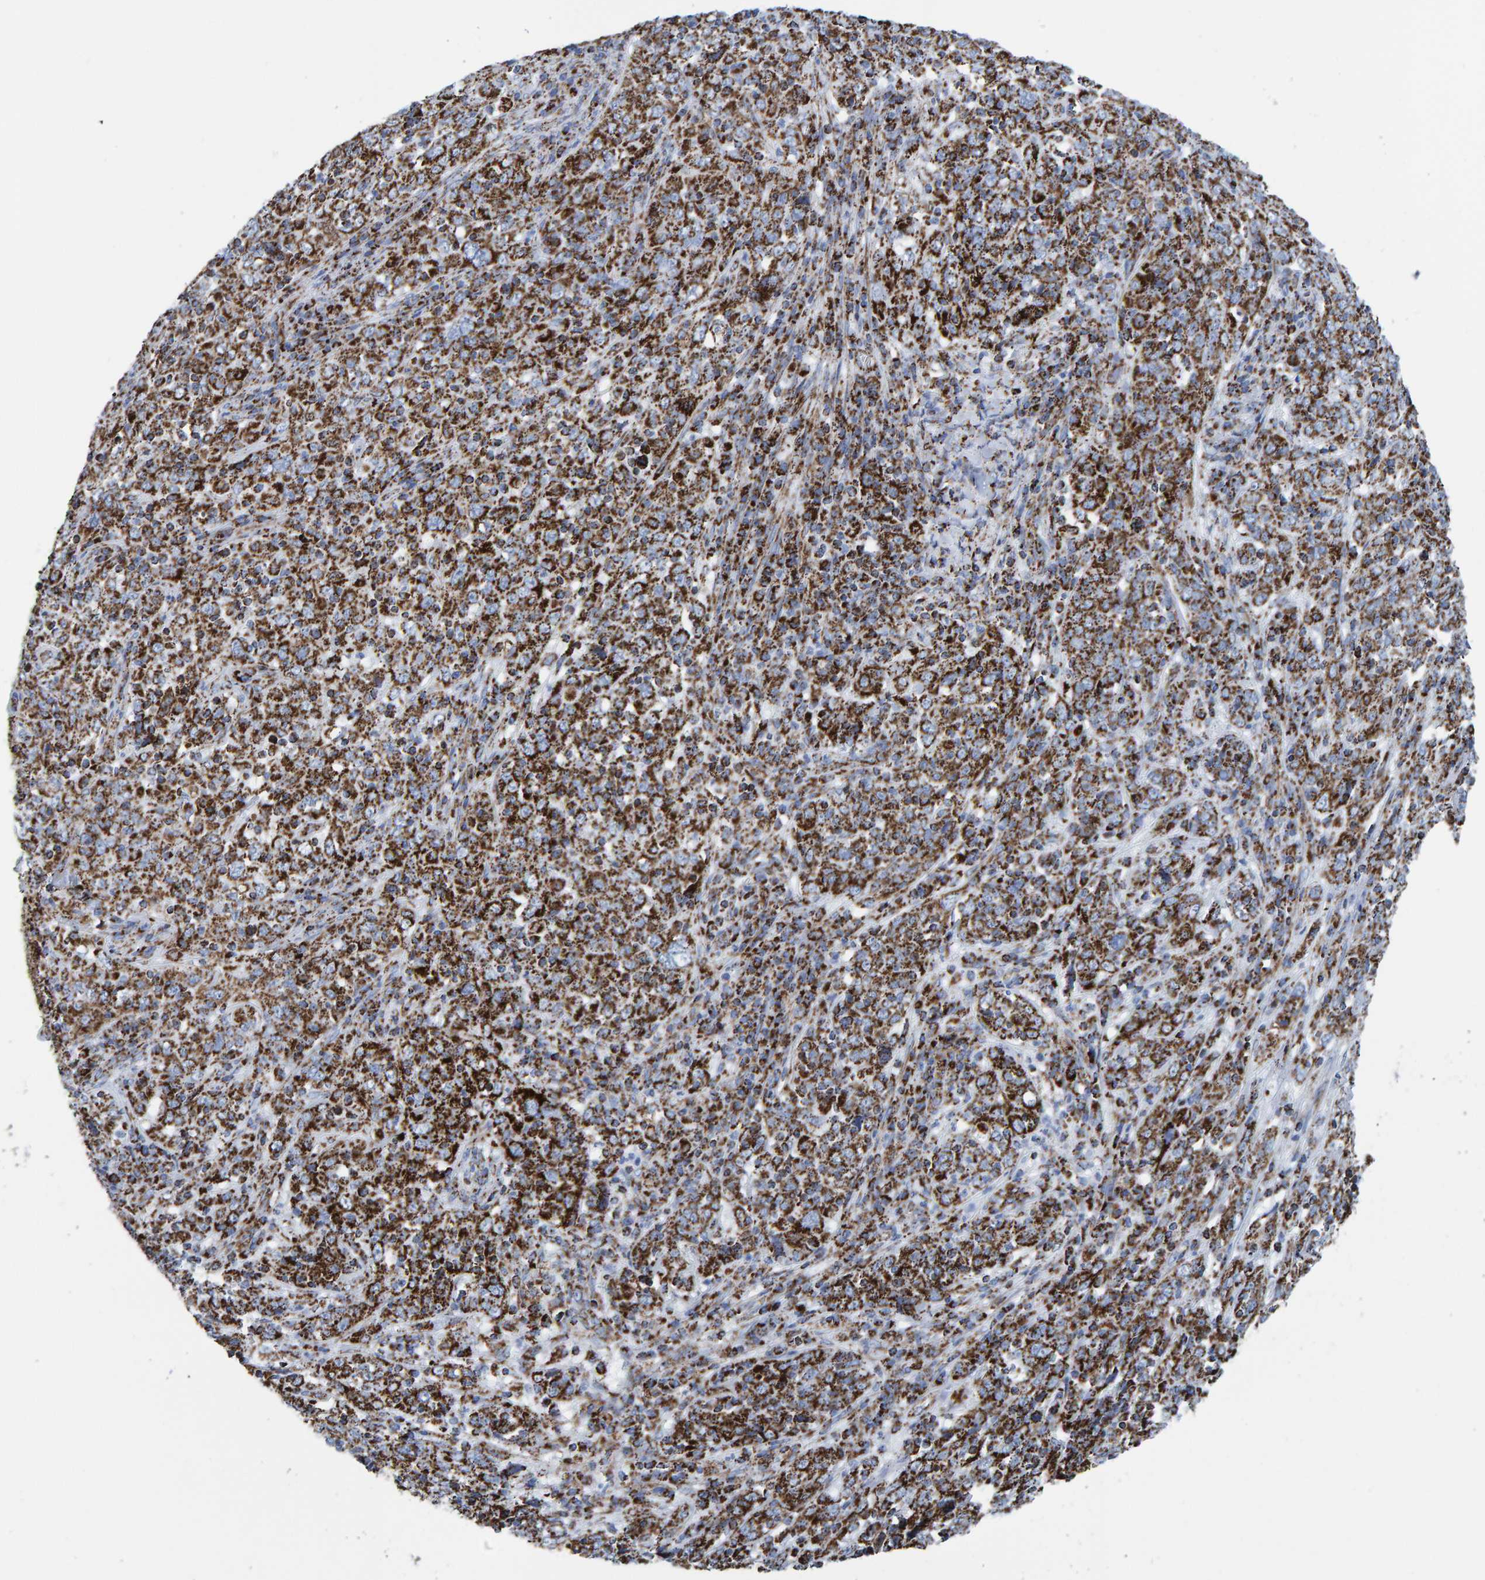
{"staining": {"intensity": "strong", "quantity": ">75%", "location": "cytoplasmic/membranous"}, "tissue": "cervical cancer", "cell_type": "Tumor cells", "image_type": "cancer", "snomed": [{"axis": "morphology", "description": "Squamous cell carcinoma, NOS"}, {"axis": "topography", "description": "Cervix"}], "caption": "Immunohistochemical staining of human cervical cancer (squamous cell carcinoma) exhibits high levels of strong cytoplasmic/membranous staining in approximately >75% of tumor cells.", "gene": "ENSG00000262660", "patient": {"sex": "female", "age": 46}}